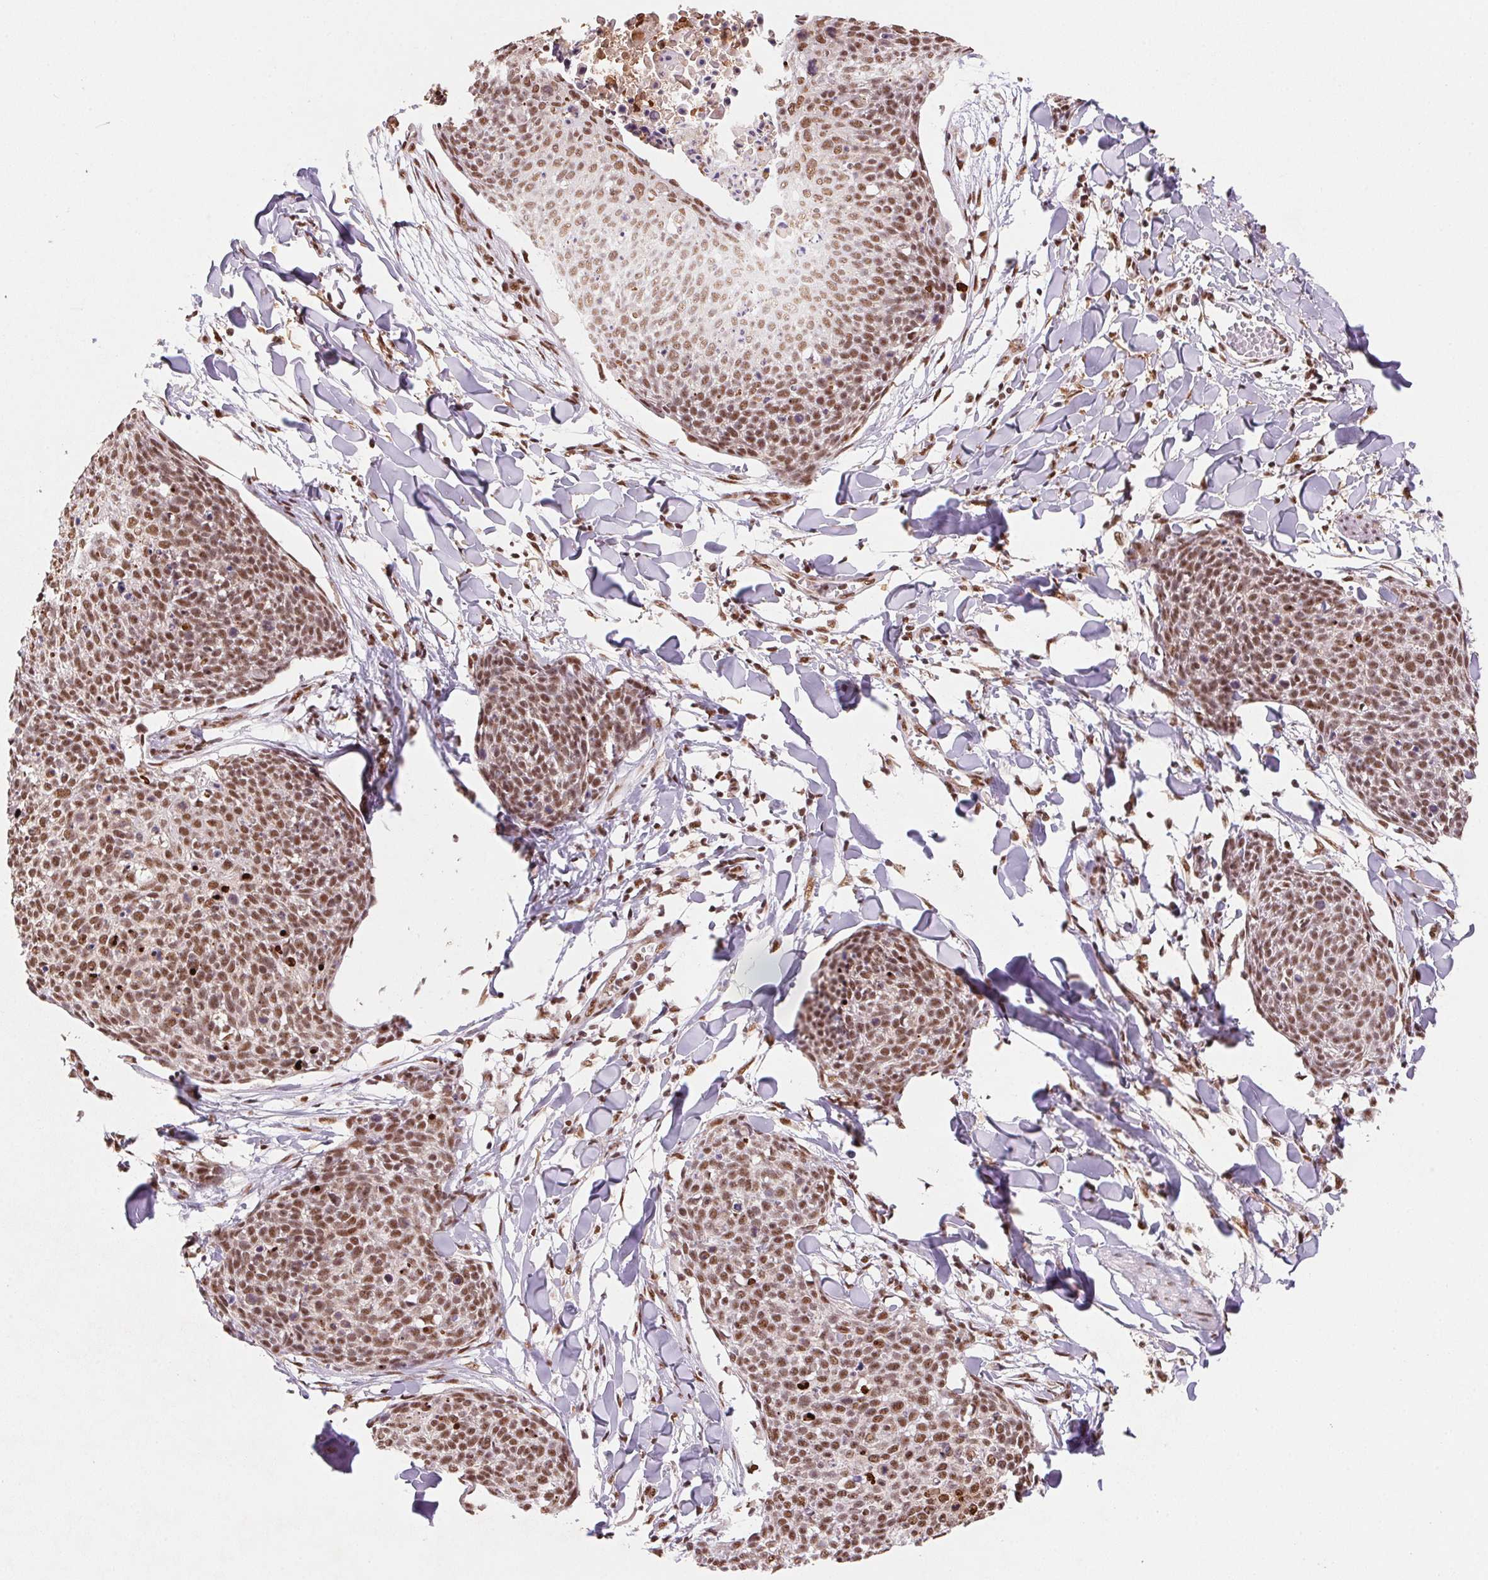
{"staining": {"intensity": "moderate", "quantity": ">75%", "location": "nuclear"}, "tissue": "skin cancer", "cell_type": "Tumor cells", "image_type": "cancer", "snomed": [{"axis": "morphology", "description": "Squamous cell carcinoma, NOS"}, {"axis": "topography", "description": "Skin"}, {"axis": "topography", "description": "Vulva"}], "caption": "Human skin squamous cell carcinoma stained for a protein (brown) exhibits moderate nuclear positive positivity in approximately >75% of tumor cells.", "gene": "SNRPG", "patient": {"sex": "female", "age": 75}}